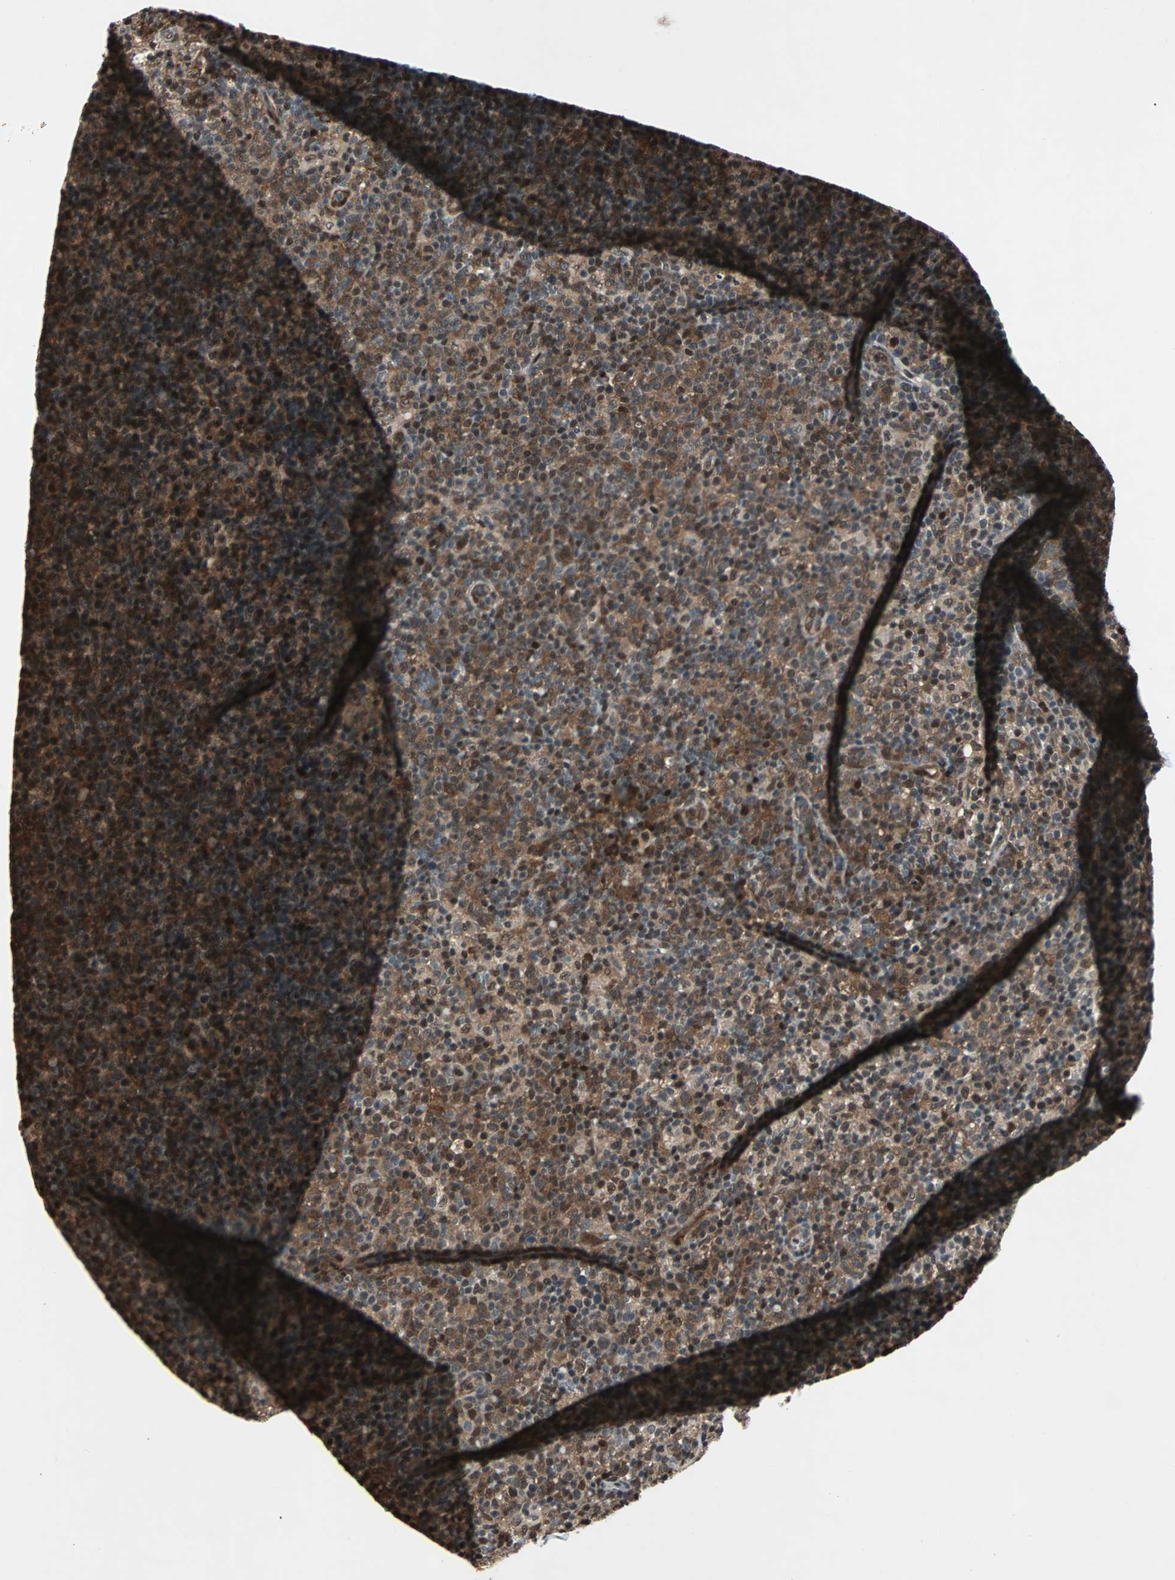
{"staining": {"intensity": "strong", "quantity": ">75%", "location": "cytoplasmic/membranous,nuclear"}, "tissue": "lymph node", "cell_type": "Germinal center cells", "image_type": "normal", "snomed": [{"axis": "morphology", "description": "Normal tissue, NOS"}, {"axis": "morphology", "description": "Inflammation, NOS"}, {"axis": "topography", "description": "Lymph node"}], "caption": "Protein positivity by IHC demonstrates strong cytoplasmic/membranous,nuclear staining in about >75% of germinal center cells in benign lymph node.", "gene": "ACLY", "patient": {"sex": "male", "age": 55}}